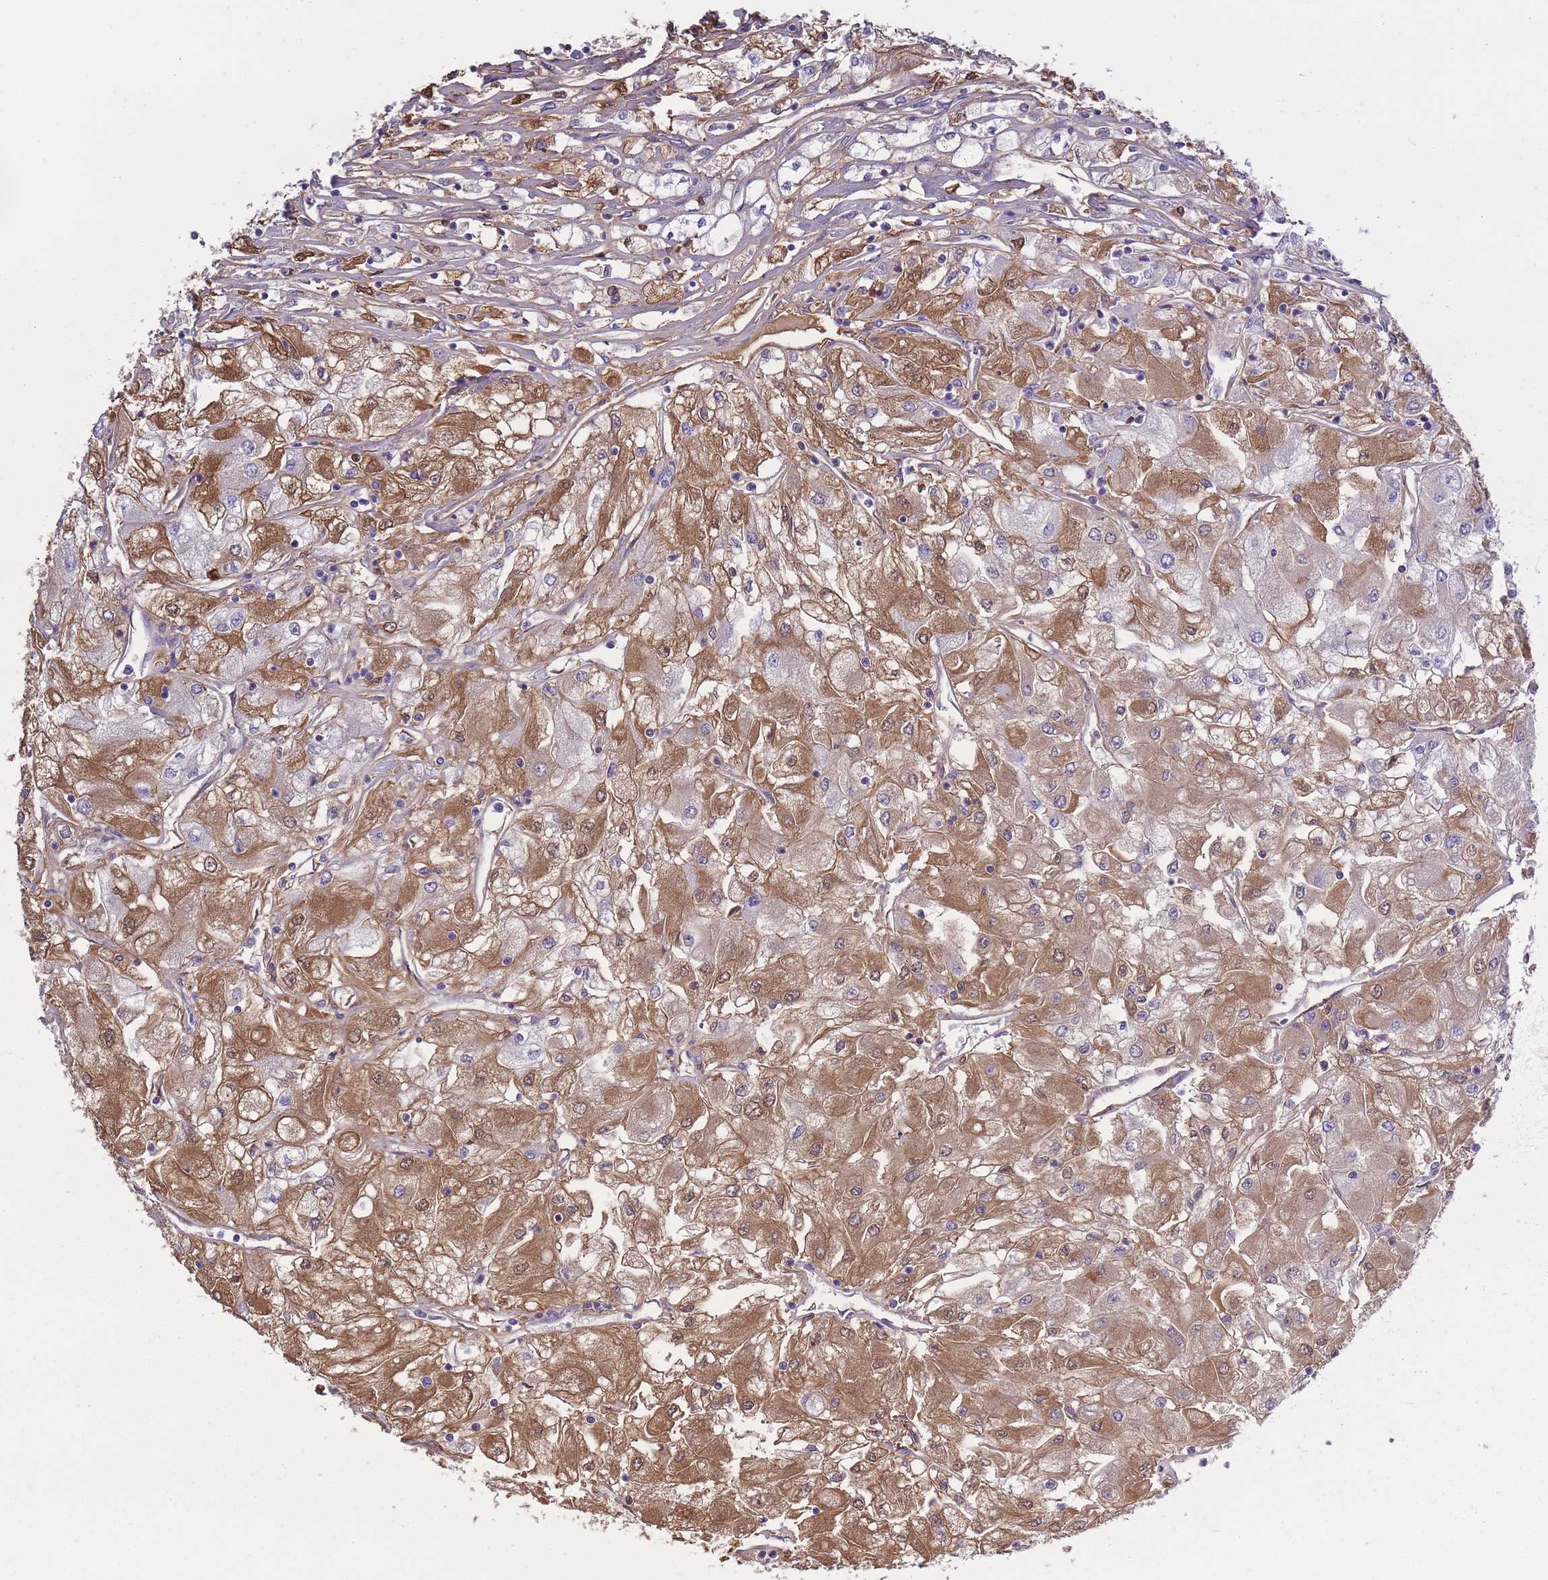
{"staining": {"intensity": "moderate", "quantity": "25%-75%", "location": "cytoplasmic/membranous"}, "tissue": "renal cancer", "cell_type": "Tumor cells", "image_type": "cancer", "snomed": [{"axis": "morphology", "description": "Adenocarcinoma, NOS"}, {"axis": "topography", "description": "Kidney"}], "caption": "Renal cancer tissue exhibits moderate cytoplasmic/membranous positivity in about 25%-75% of tumor cells, visualized by immunohistochemistry.", "gene": "IGKV1D-42", "patient": {"sex": "male", "age": 80}}